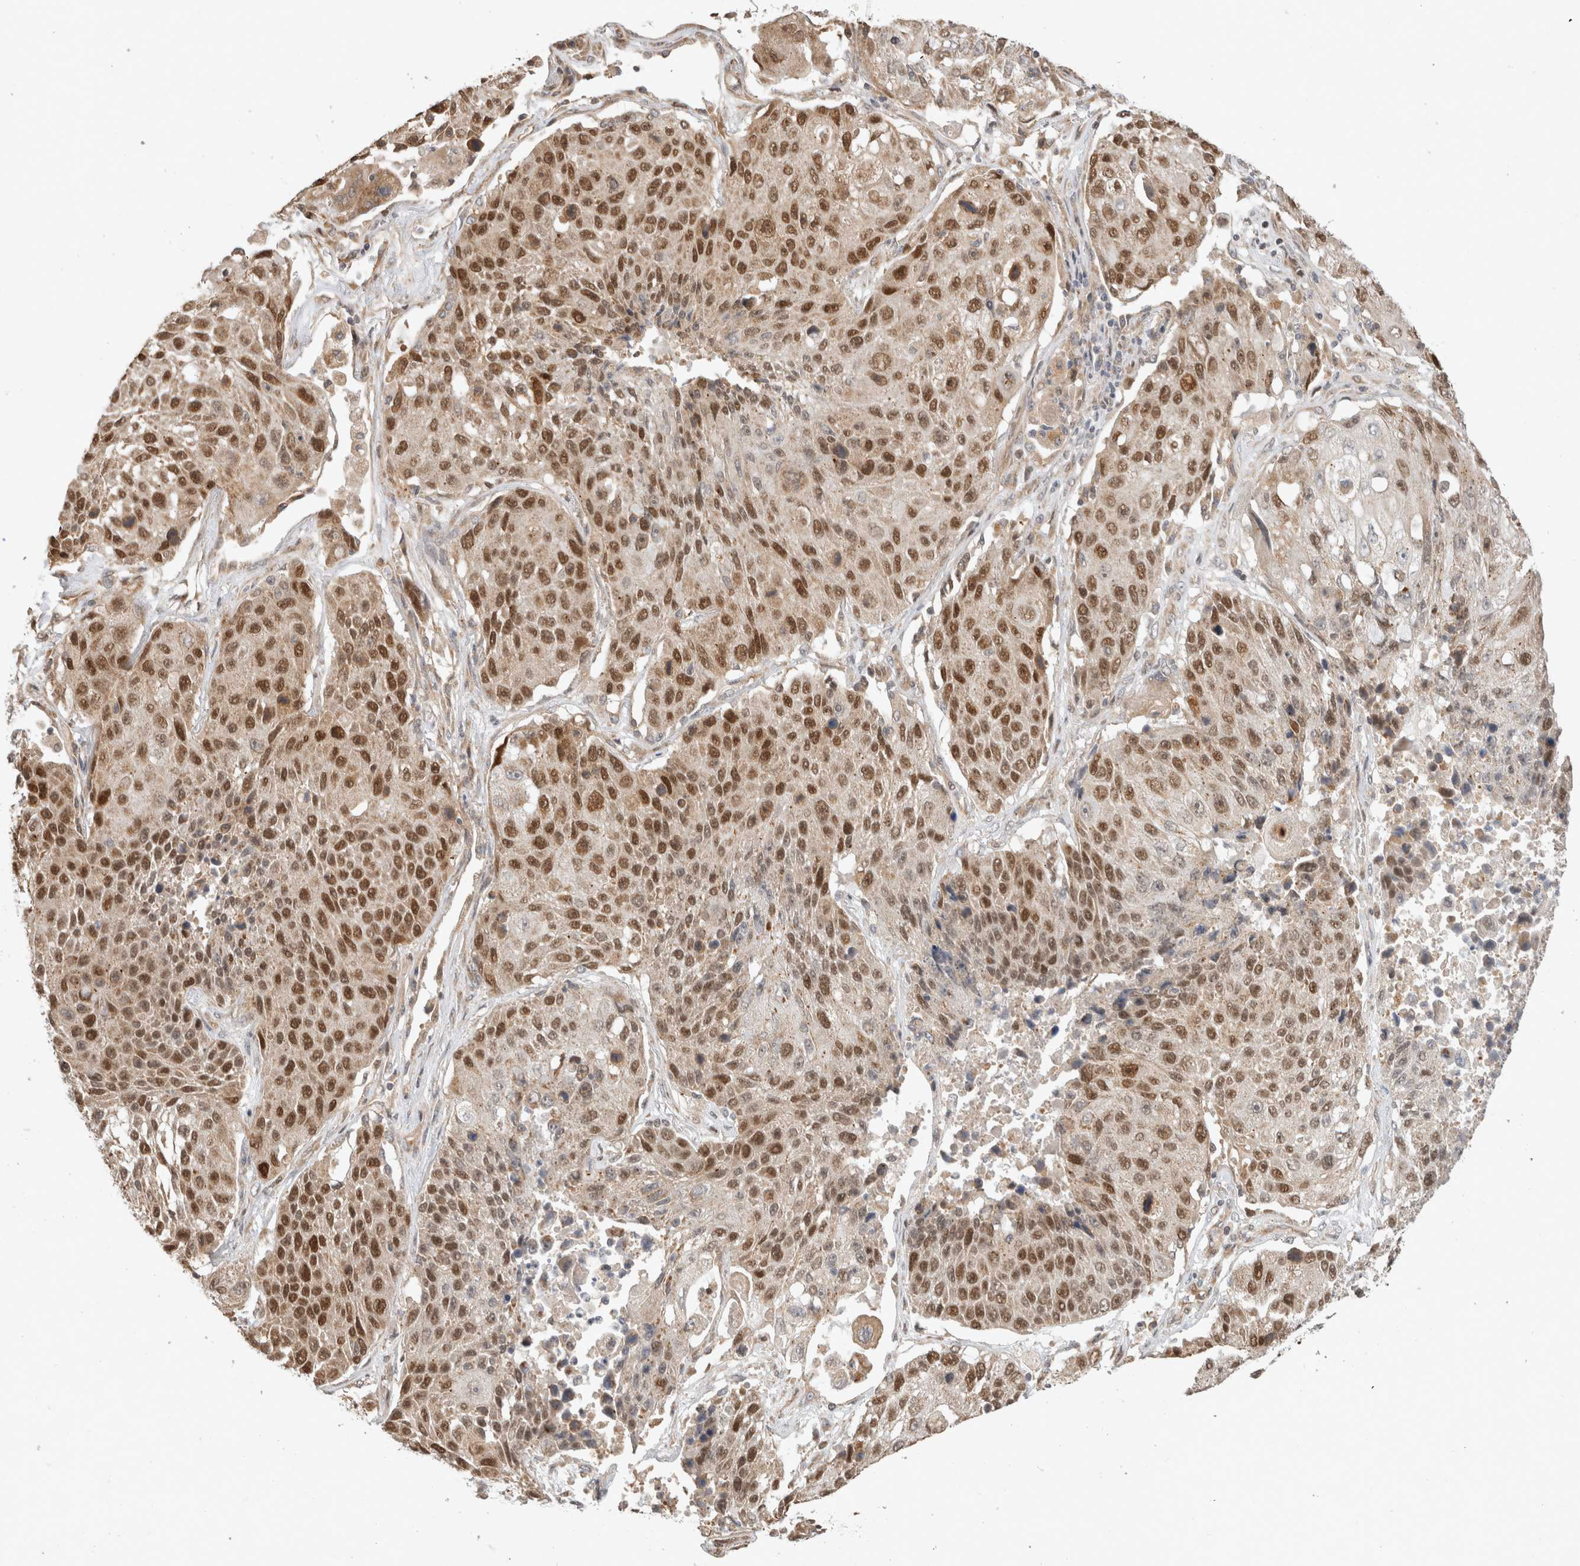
{"staining": {"intensity": "moderate", "quantity": ">75%", "location": "nuclear"}, "tissue": "lung cancer", "cell_type": "Tumor cells", "image_type": "cancer", "snomed": [{"axis": "morphology", "description": "Squamous cell carcinoma, NOS"}, {"axis": "topography", "description": "Lung"}], "caption": "A brown stain labels moderate nuclear expression of a protein in human lung squamous cell carcinoma tumor cells.", "gene": "GINS4", "patient": {"sex": "male", "age": 61}}